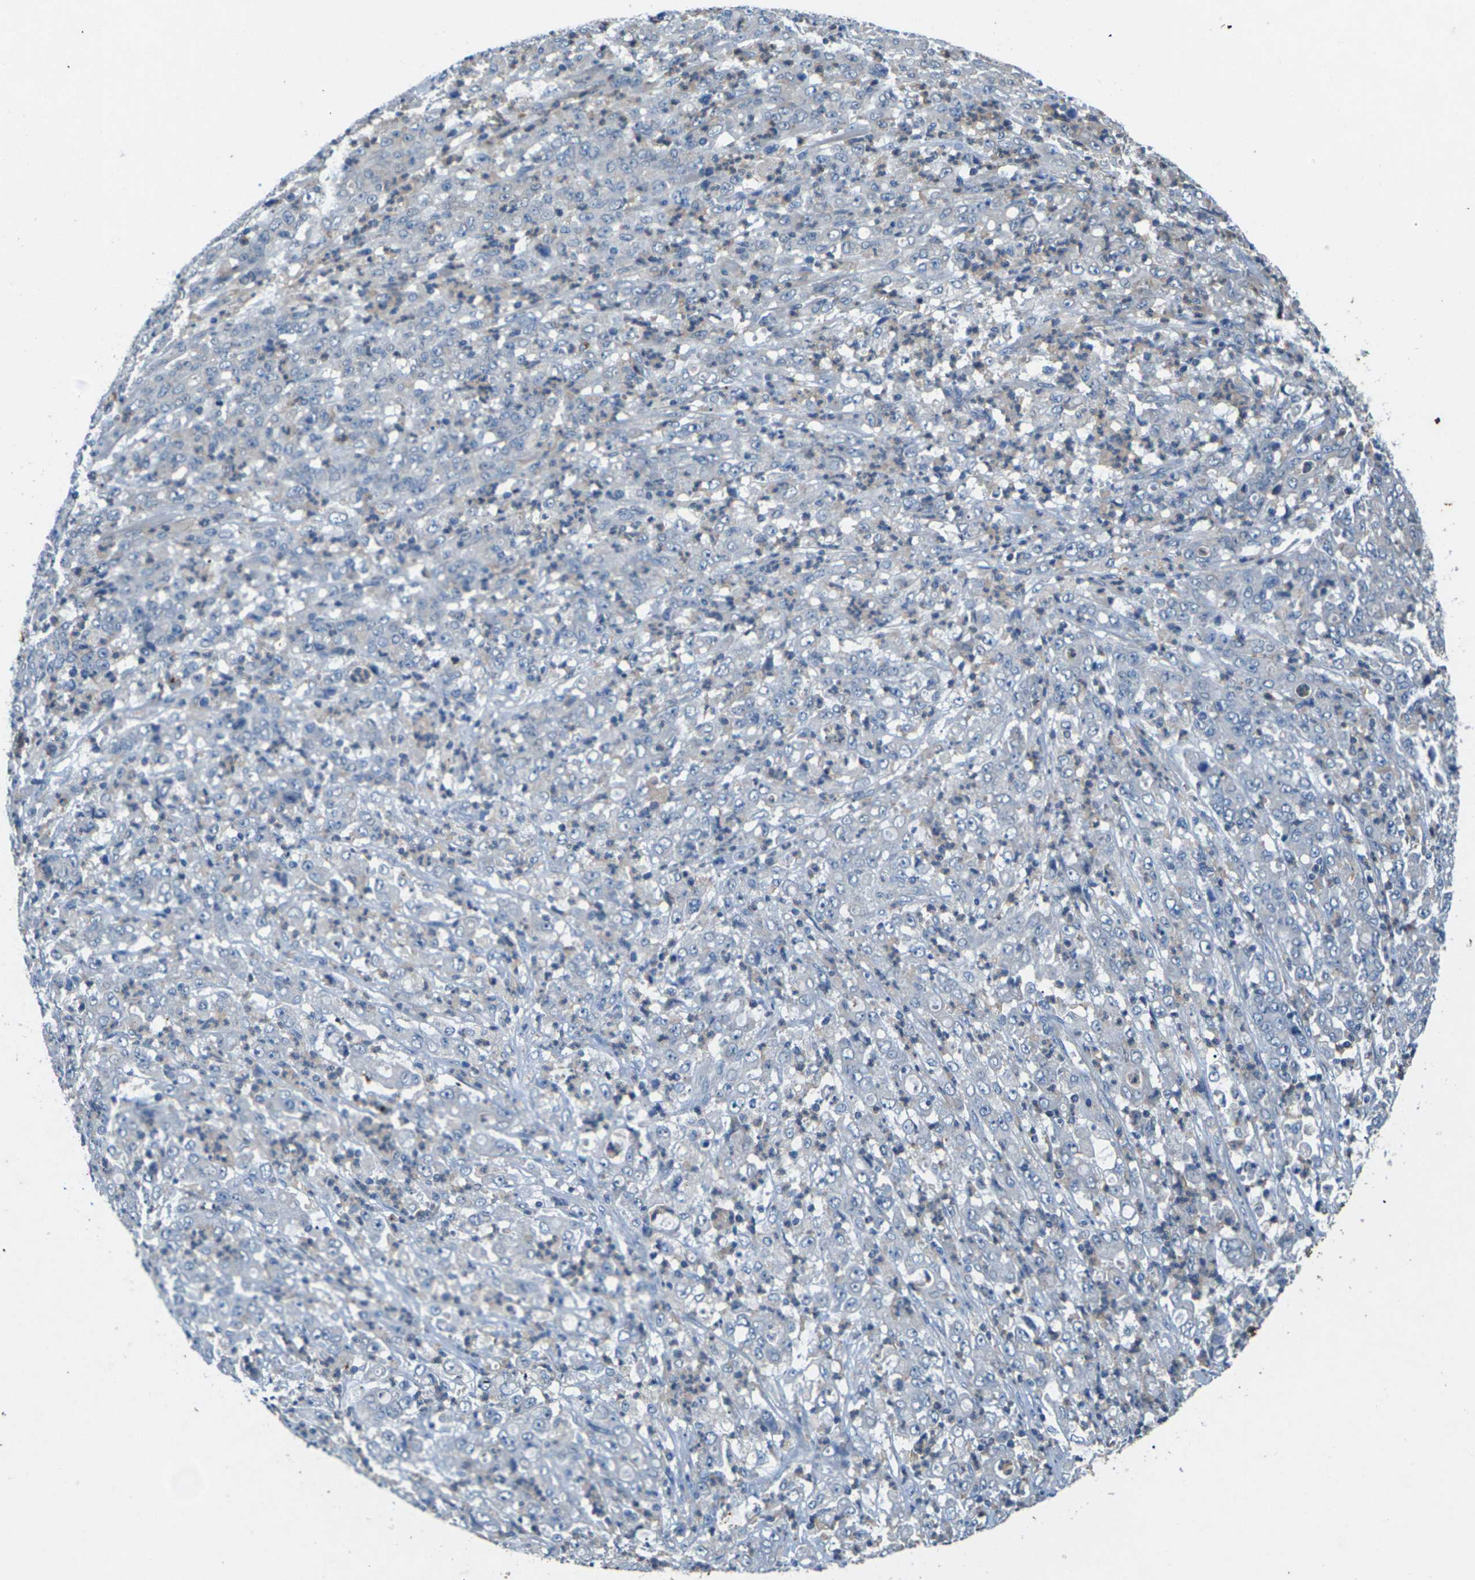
{"staining": {"intensity": "negative", "quantity": "none", "location": "none"}, "tissue": "stomach cancer", "cell_type": "Tumor cells", "image_type": "cancer", "snomed": [{"axis": "morphology", "description": "Adenocarcinoma, NOS"}, {"axis": "topography", "description": "Stomach, lower"}], "caption": "Micrograph shows no protein positivity in tumor cells of stomach adenocarcinoma tissue.", "gene": "SIGLEC14", "patient": {"sex": "female", "age": 71}}